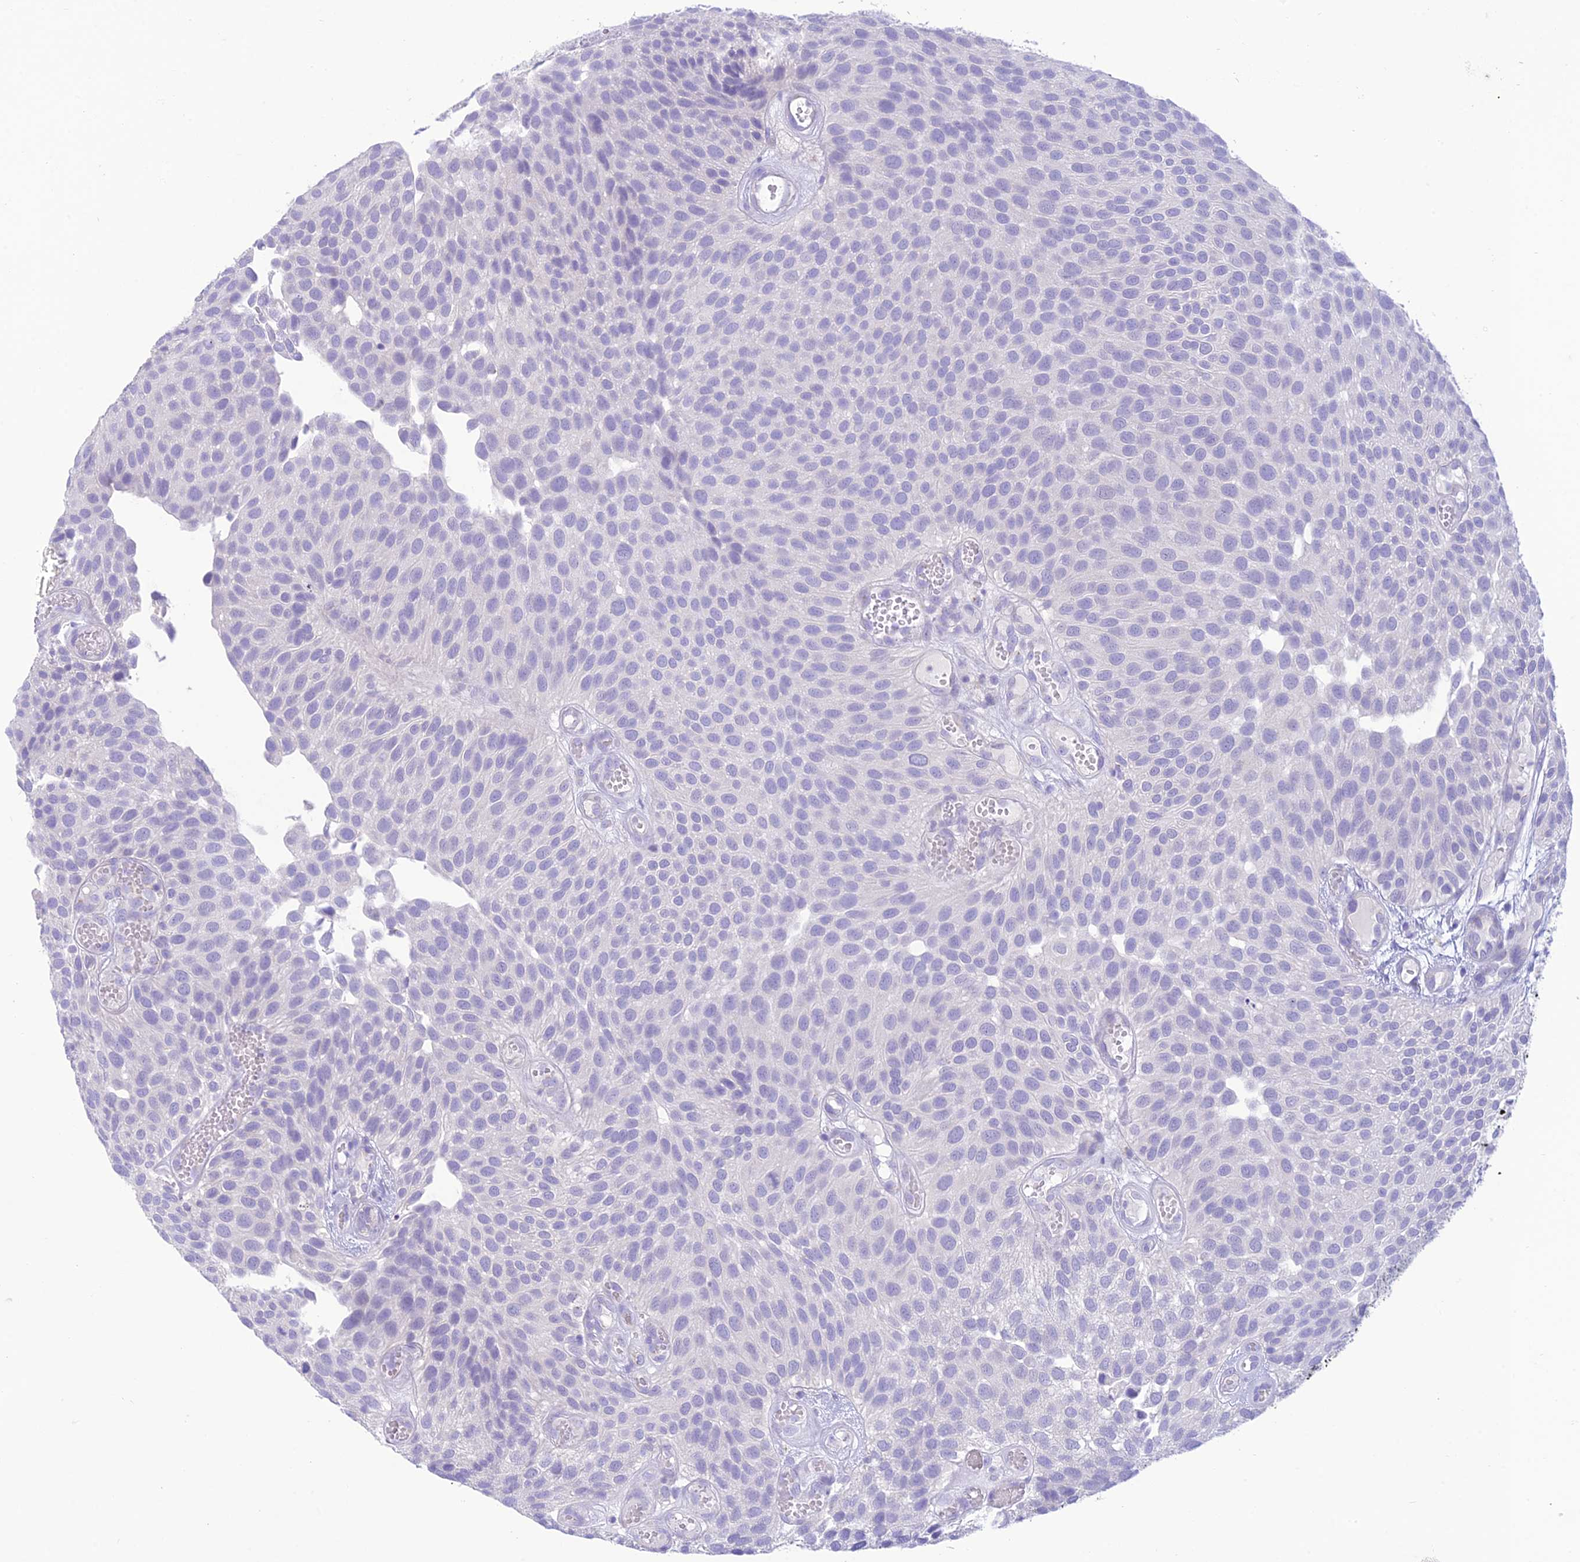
{"staining": {"intensity": "negative", "quantity": "none", "location": "none"}, "tissue": "urothelial cancer", "cell_type": "Tumor cells", "image_type": "cancer", "snomed": [{"axis": "morphology", "description": "Urothelial carcinoma, Low grade"}, {"axis": "topography", "description": "Urinary bladder"}], "caption": "Micrograph shows no protein expression in tumor cells of urothelial carcinoma (low-grade) tissue.", "gene": "DHDH", "patient": {"sex": "male", "age": 89}}